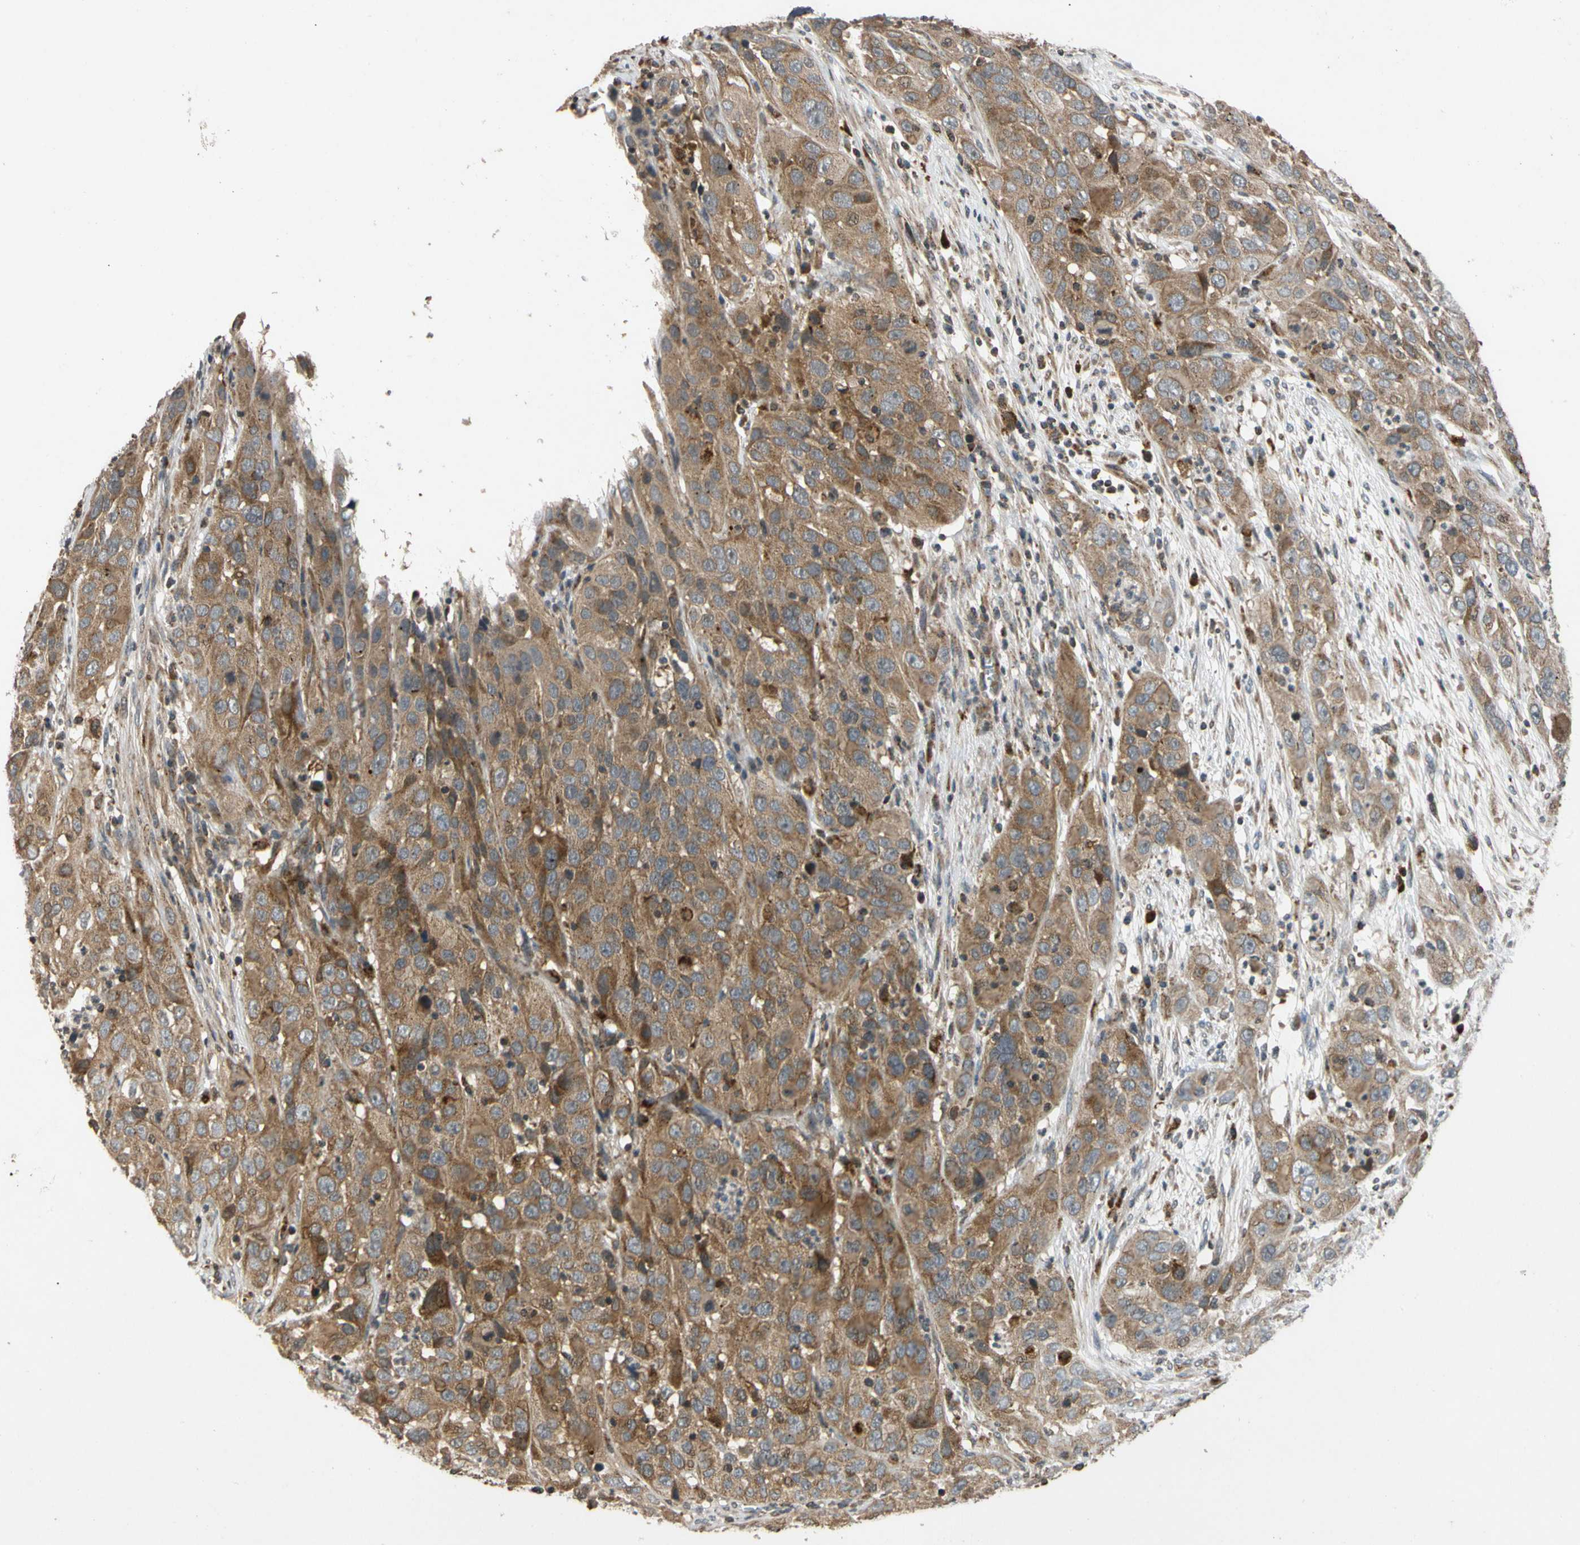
{"staining": {"intensity": "strong", "quantity": ">75%", "location": "cytoplasmic/membranous"}, "tissue": "cervical cancer", "cell_type": "Tumor cells", "image_type": "cancer", "snomed": [{"axis": "morphology", "description": "Squamous cell carcinoma, NOS"}, {"axis": "topography", "description": "Cervix"}], "caption": "Squamous cell carcinoma (cervical) was stained to show a protein in brown. There is high levels of strong cytoplasmic/membranous positivity in about >75% of tumor cells.", "gene": "MRPS22", "patient": {"sex": "female", "age": 32}}